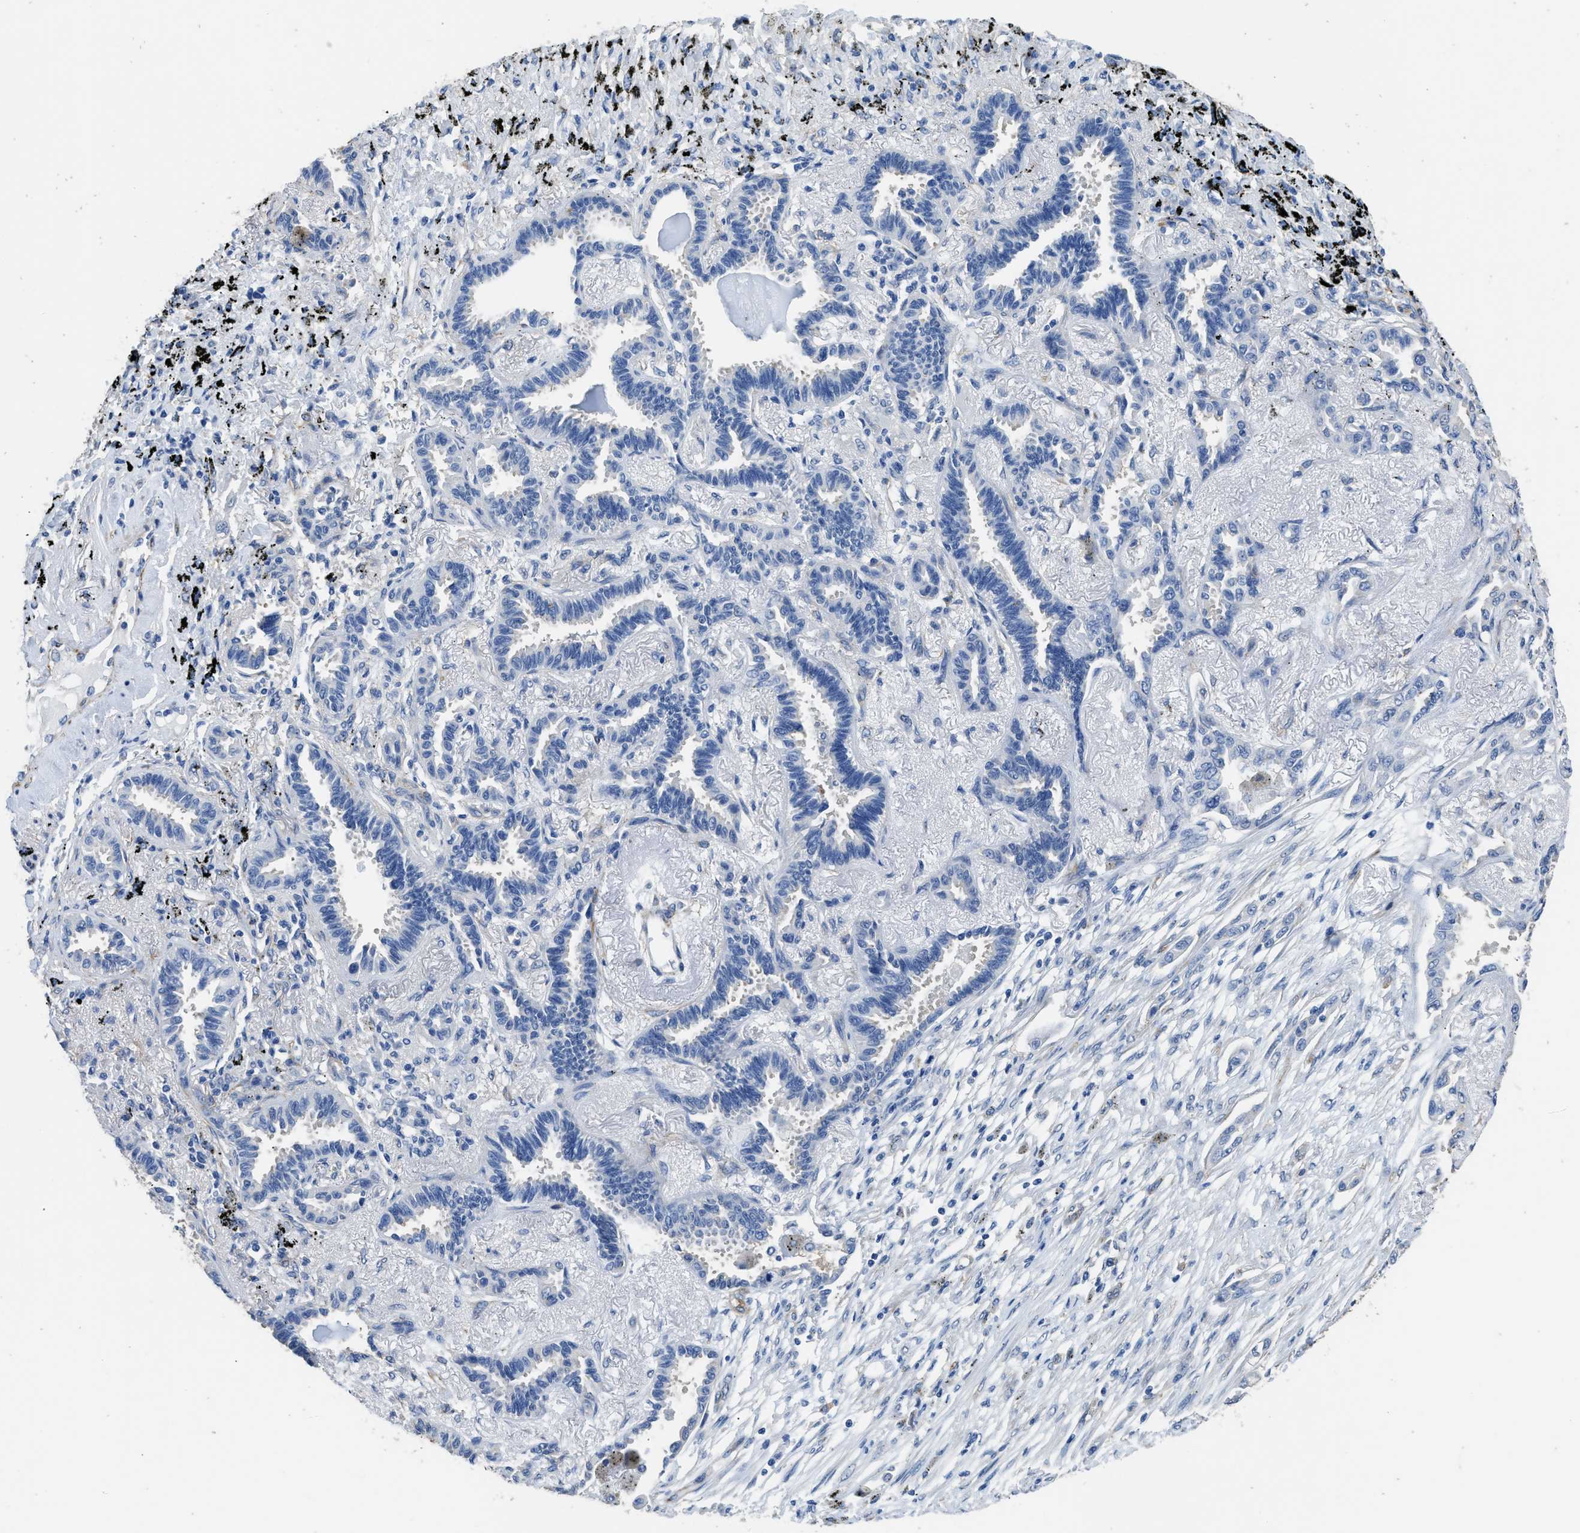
{"staining": {"intensity": "negative", "quantity": "none", "location": "none"}, "tissue": "lung cancer", "cell_type": "Tumor cells", "image_type": "cancer", "snomed": [{"axis": "morphology", "description": "Adenocarcinoma, NOS"}, {"axis": "topography", "description": "Lung"}], "caption": "A micrograph of adenocarcinoma (lung) stained for a protein demonstrates no brown staining in tumor cells.", "gene": "ZSWIM5", "patient": {"sex": "male", "age": 59}}